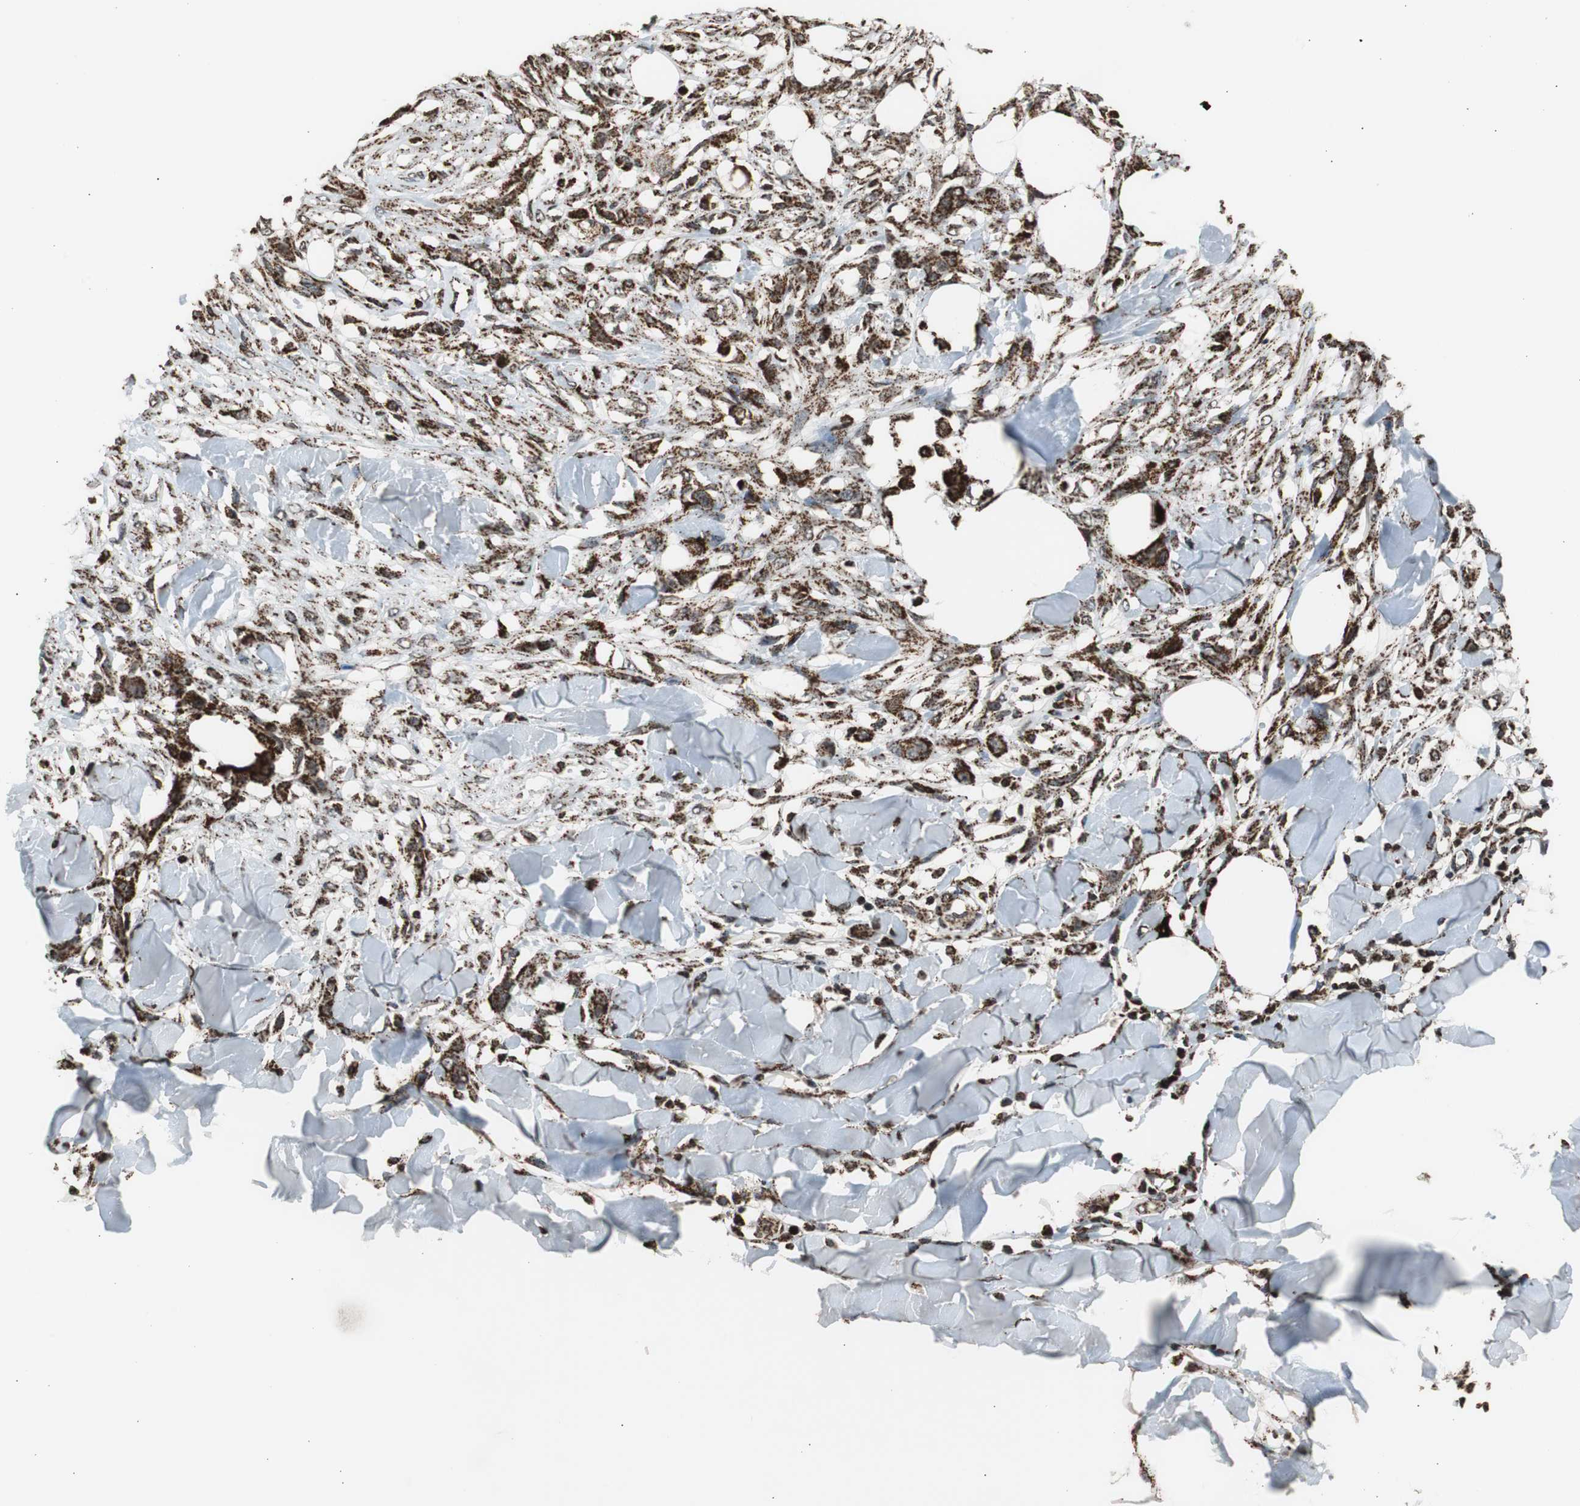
{"staining": {"intensity": "strong", "quantity": ">75%", "location": "cytoplasmic/membranous"}, "tissue": "skin cancer", "cell_type": "Tumor cells", "image_type": "cancer", "snomed": [{"axis": "morphology", "description": "Normal tissue, NOS"}, {"axis": "morphology", "description": "Squamous cell carcinoma, NOS"}, {"axis": "topography", "description": "Skin"}], "caption": "Protein staining shows strong cytoplasmic/membranous positivity in approximately >75% of tumor cells in skin squamous cell carcinoma.", "gene": "HSPA9", "patient": {"sex": "female", "age": 59}}